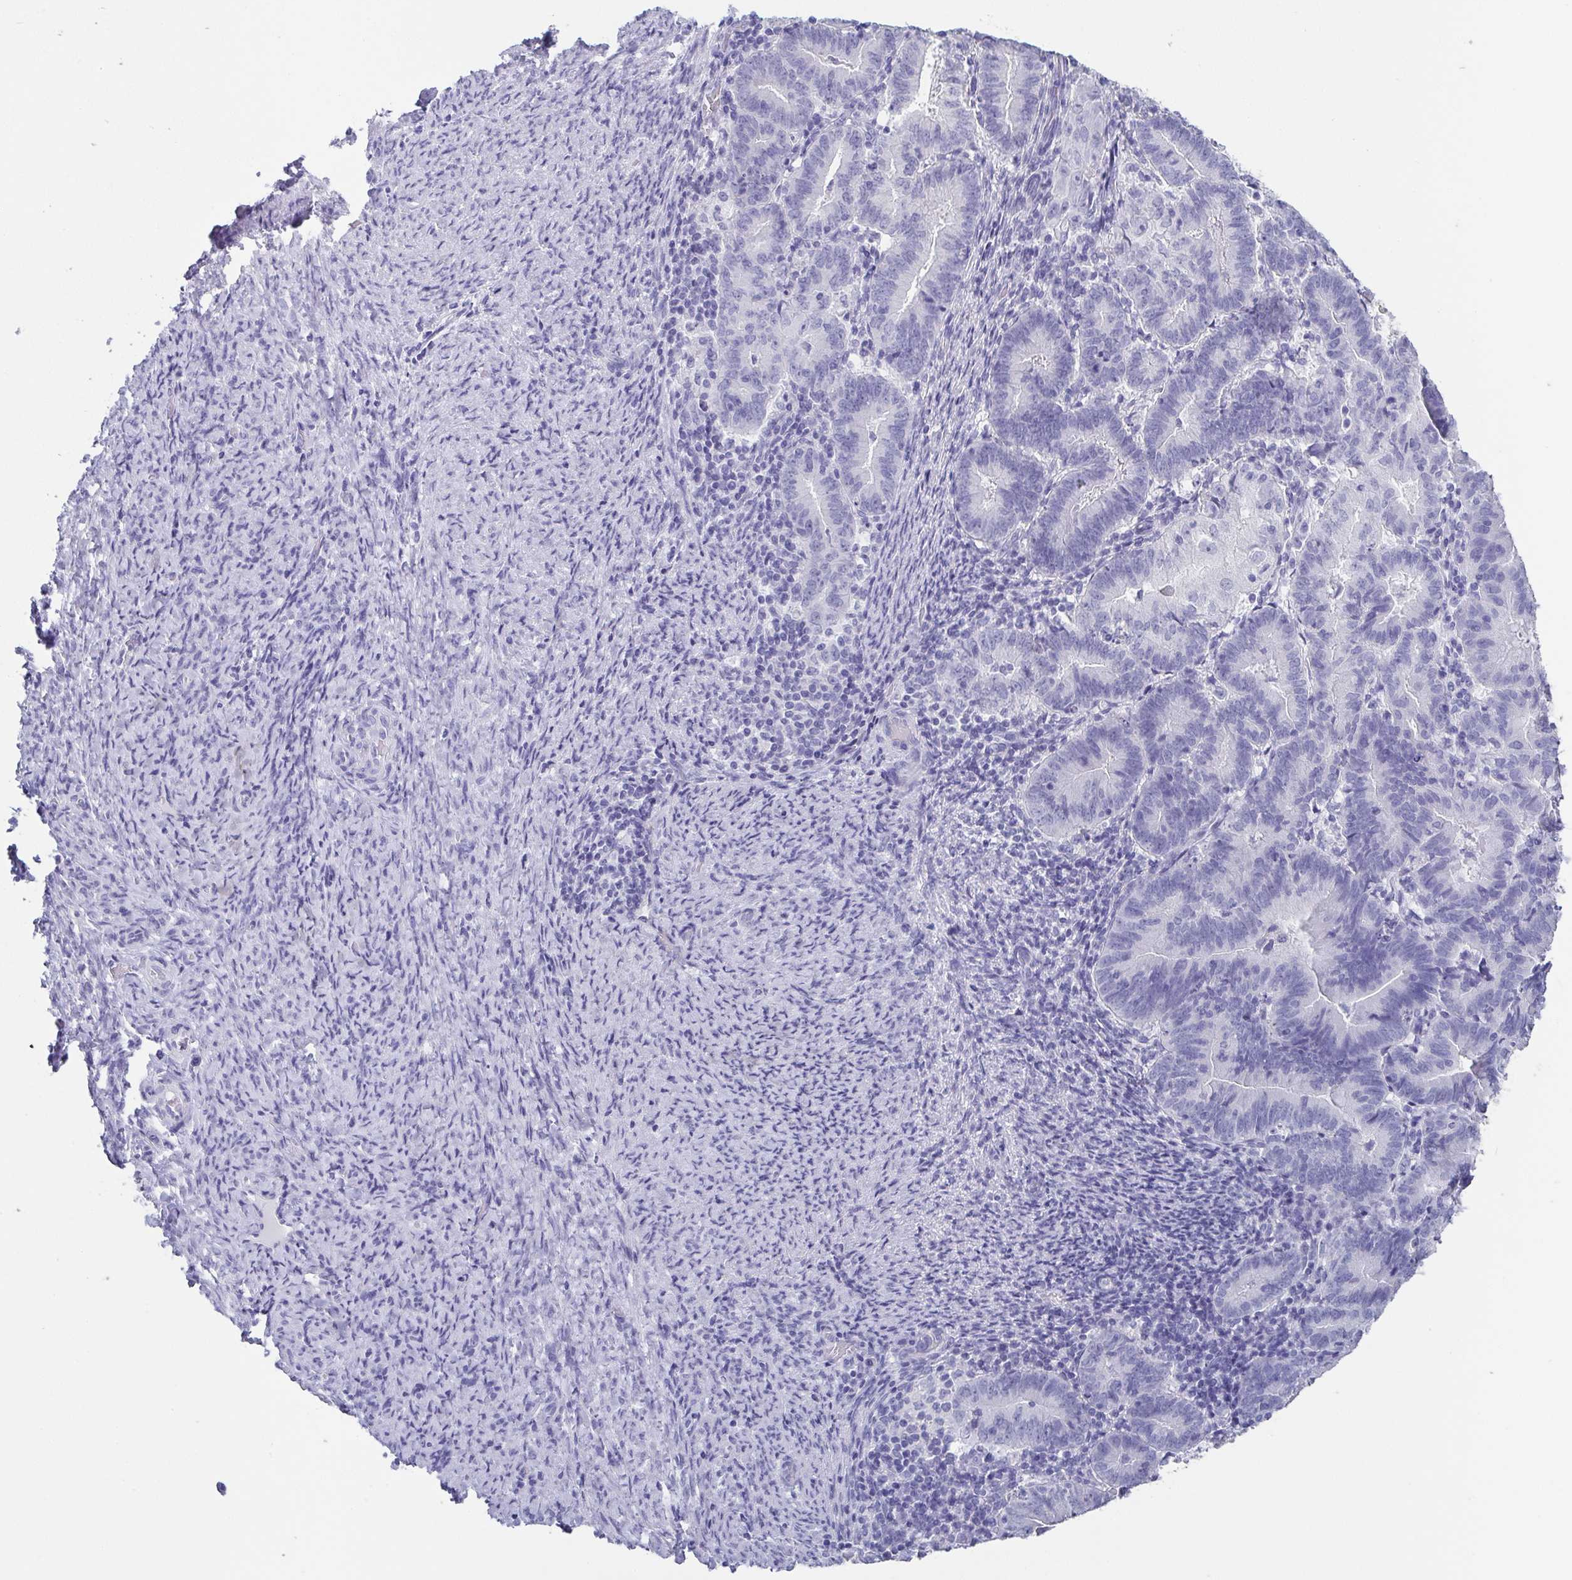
{"staining": {"intensity": "negative", "quantity": "none", "location": "none"}, "tissue": "endometrial cancer", "cell_type": "Tumor cells", "image_type": "cancer", "snomed": [{"axis": "morphology", "description": "Adenocarcinoma, NOS"}, {"axis": "topography", "description": "Endometrium"}], "caption": "A high-resolution micrograph shows immunohistochemistry (IHC) staining of adenocarcinoma (endometrial), which shows no significant staining in tumor cells. (DAB IHC visualized using brightfield microscopy, high magnification).", "gene": "SCGN", "patient": {"sex": "female", "age": 70}}